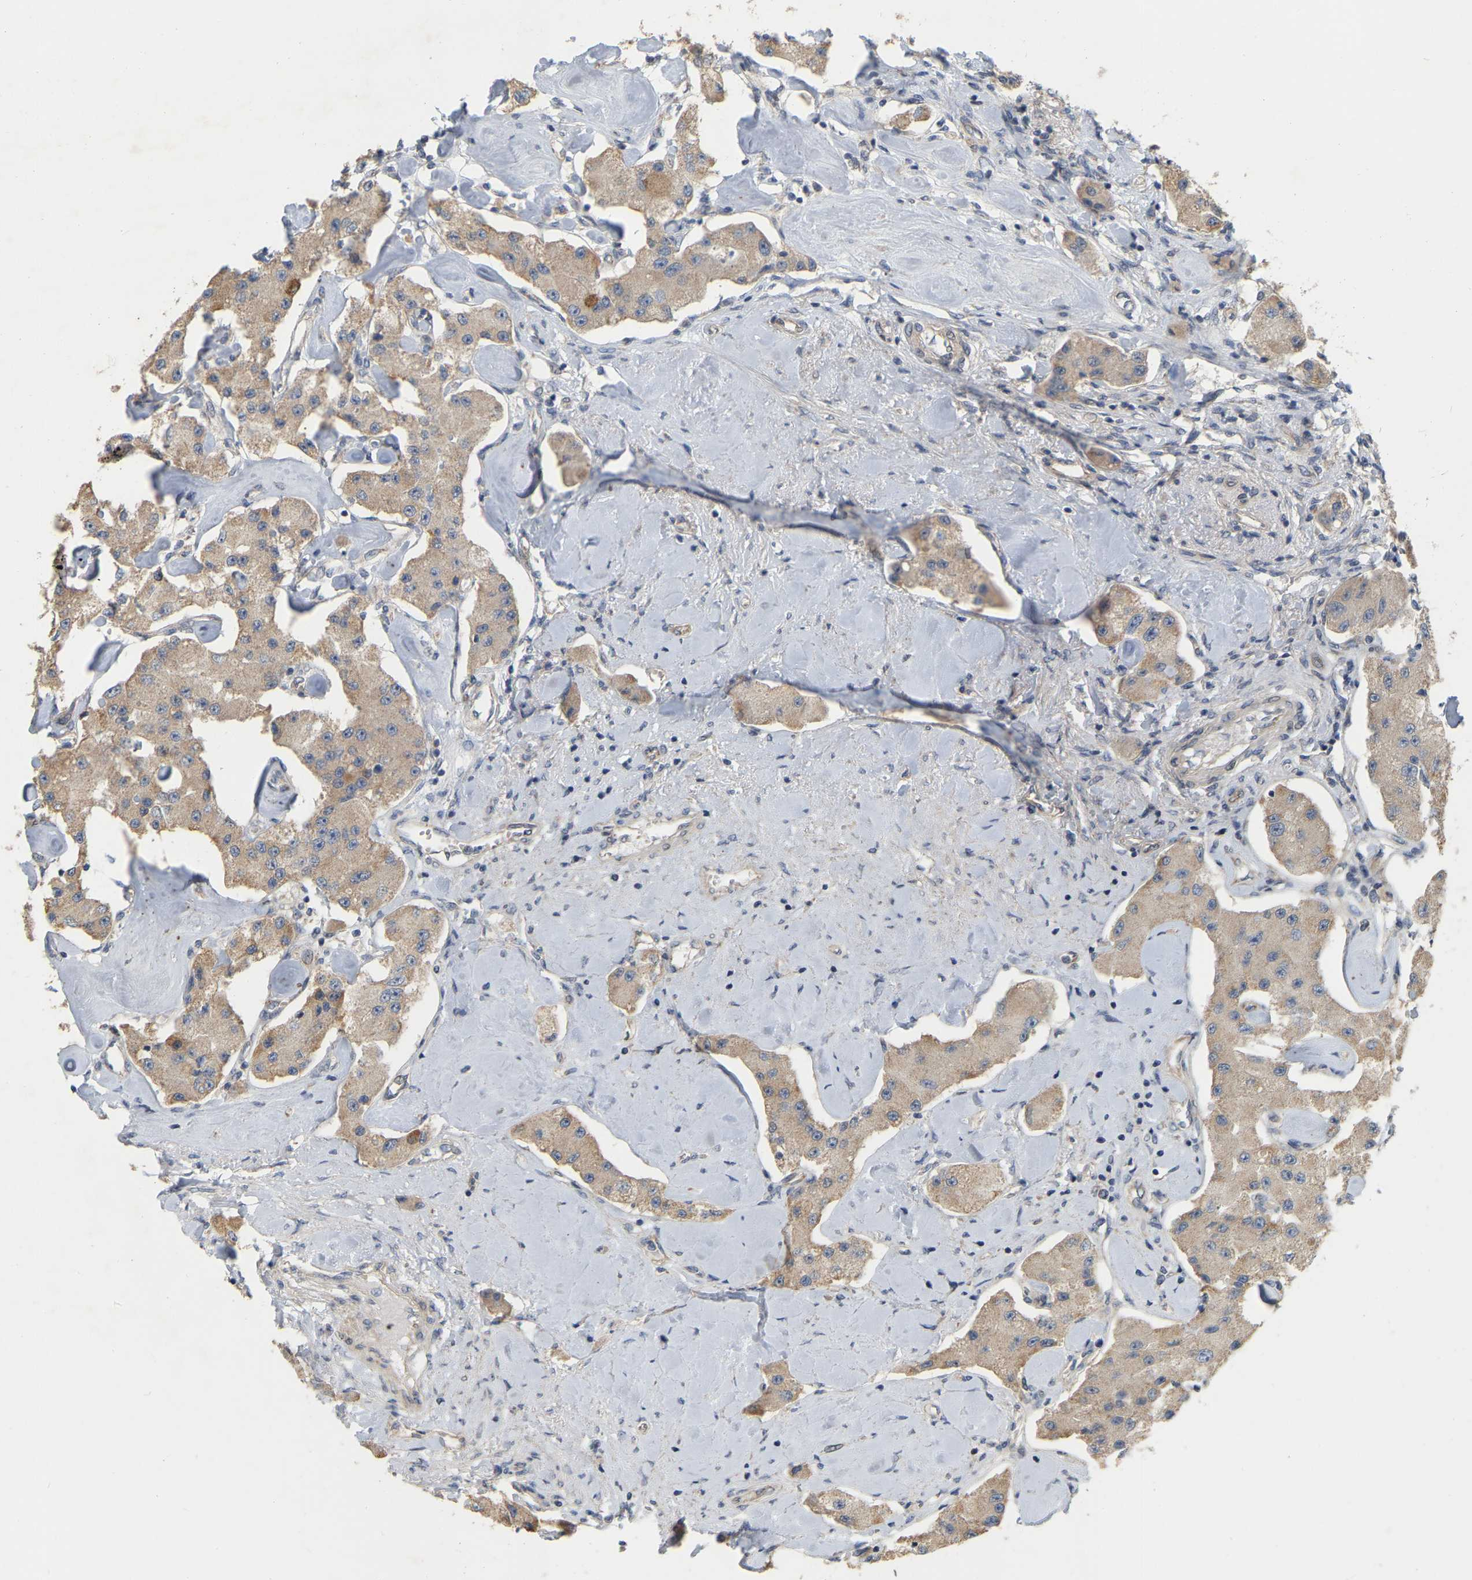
{"staining": {"intensity": "moderate", "quantity": "25%-75%", "location": "cytoplasmic/membranous"}, "tissue": "carcinoid", "cell_type": "Tumor cells", "image_type": "cancer", "snomed": [{"axis": "morphology", "description": "Carcinoid, malignant, NOS"}, {"axis": "topography", "description": "Pancreas"}], "caption": "Carcinoid stained with immunohistochemistry exhibits moderate cytoplasmic/membranous staining in approximately 25%-75% of tumor cells.", "gene": "SSH1", "patient": {"sex": "male", "age": 41}}